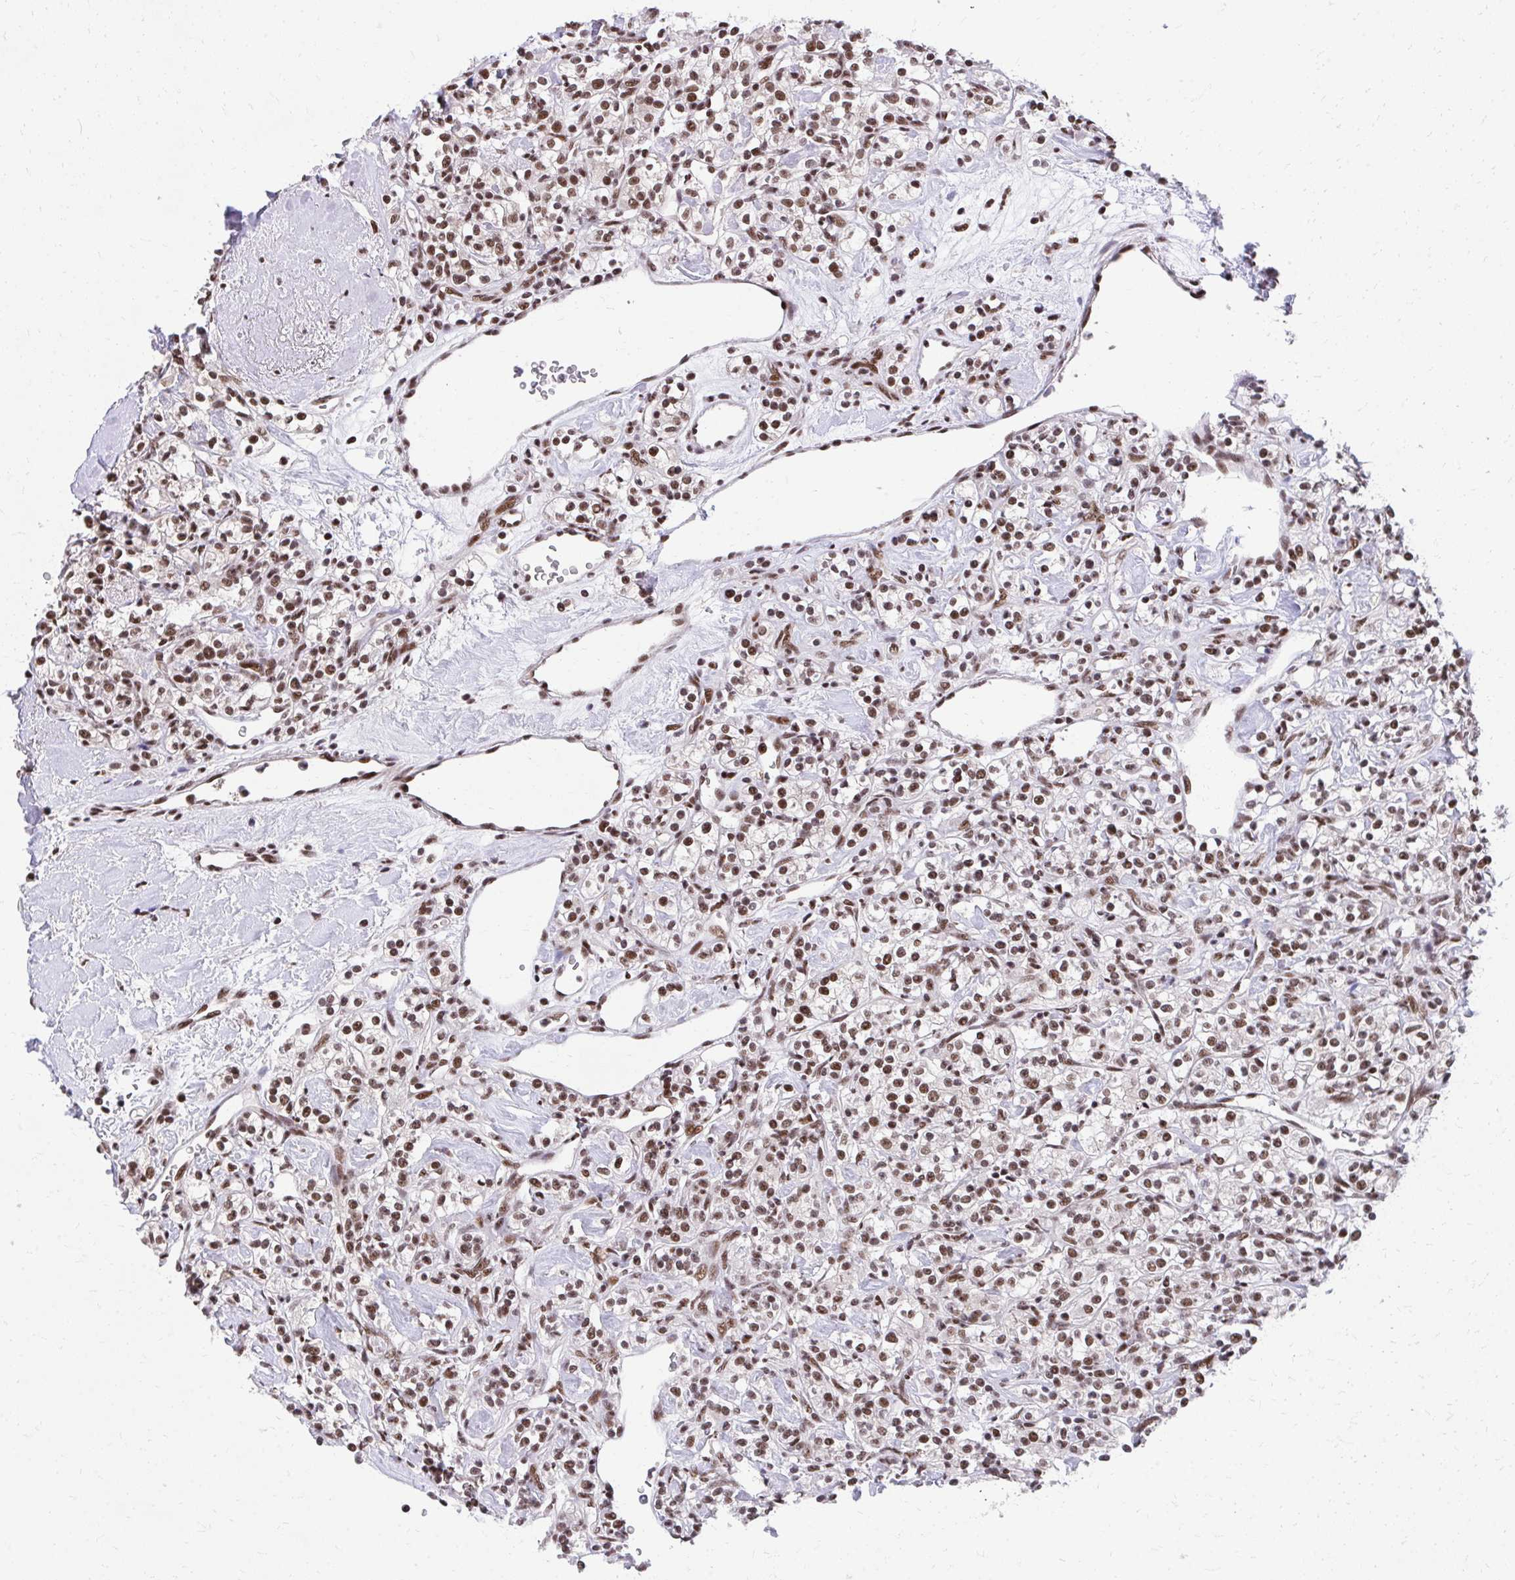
{"staining": {"intensity": "moderate", "quantity": ">75%", "location": "nuclear"}, "tissue": "renal cancer", "cell_type": "Tumor cells", "image_type": "cancer", "snomed": [{"axis": "morphology", "description": "Adenocarcinoma, NOS"}, {"axis": "topography", "description": "Kidney"}], "caption": "Protein expression analysis of renal cancer demonstrates moderate nuclear staining in approximately >75% of tumor cells.", "gene": "SYNE4", "patient": {"sex": "male", "age": 77}}